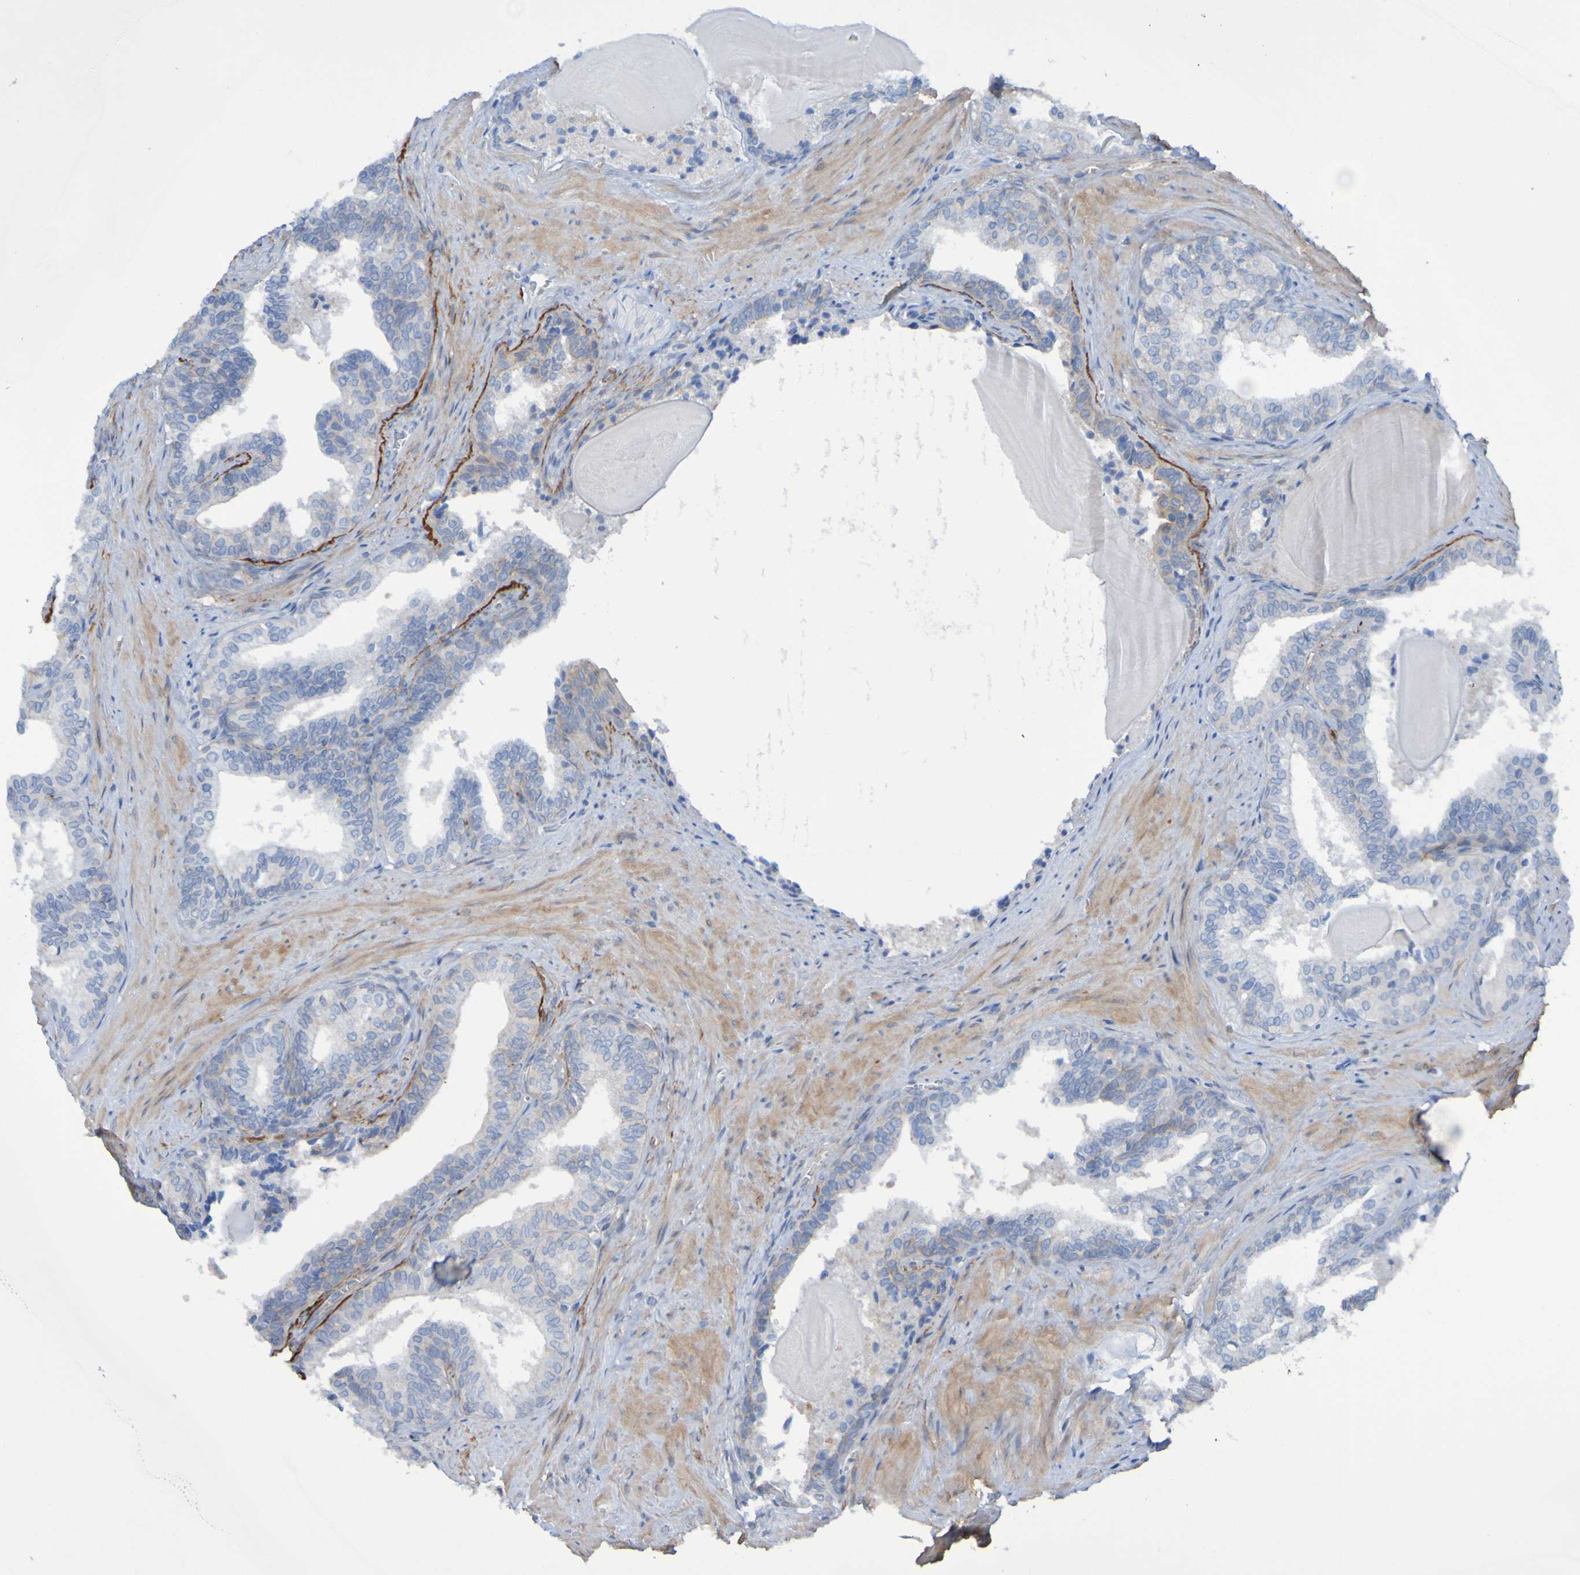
{"staining": {"intensity": "negative", "quantity": "none", "location": "none"}, "tissue": "prostate cancer", "cell_type": "Tumor cells", "image_type": "cancer", "snomed": [{"axis": "morphology", "description": "Adenocarcinoma, Low grade"}, {"axis": "topography", "description": "Prostate"}], "caption": "Image shows no significant protein positivity in tumor cells of prostate cancer (low-grade adenocarcinoma).", "gene": "LPP", "patient": {"sex": "male", "age": 60}}